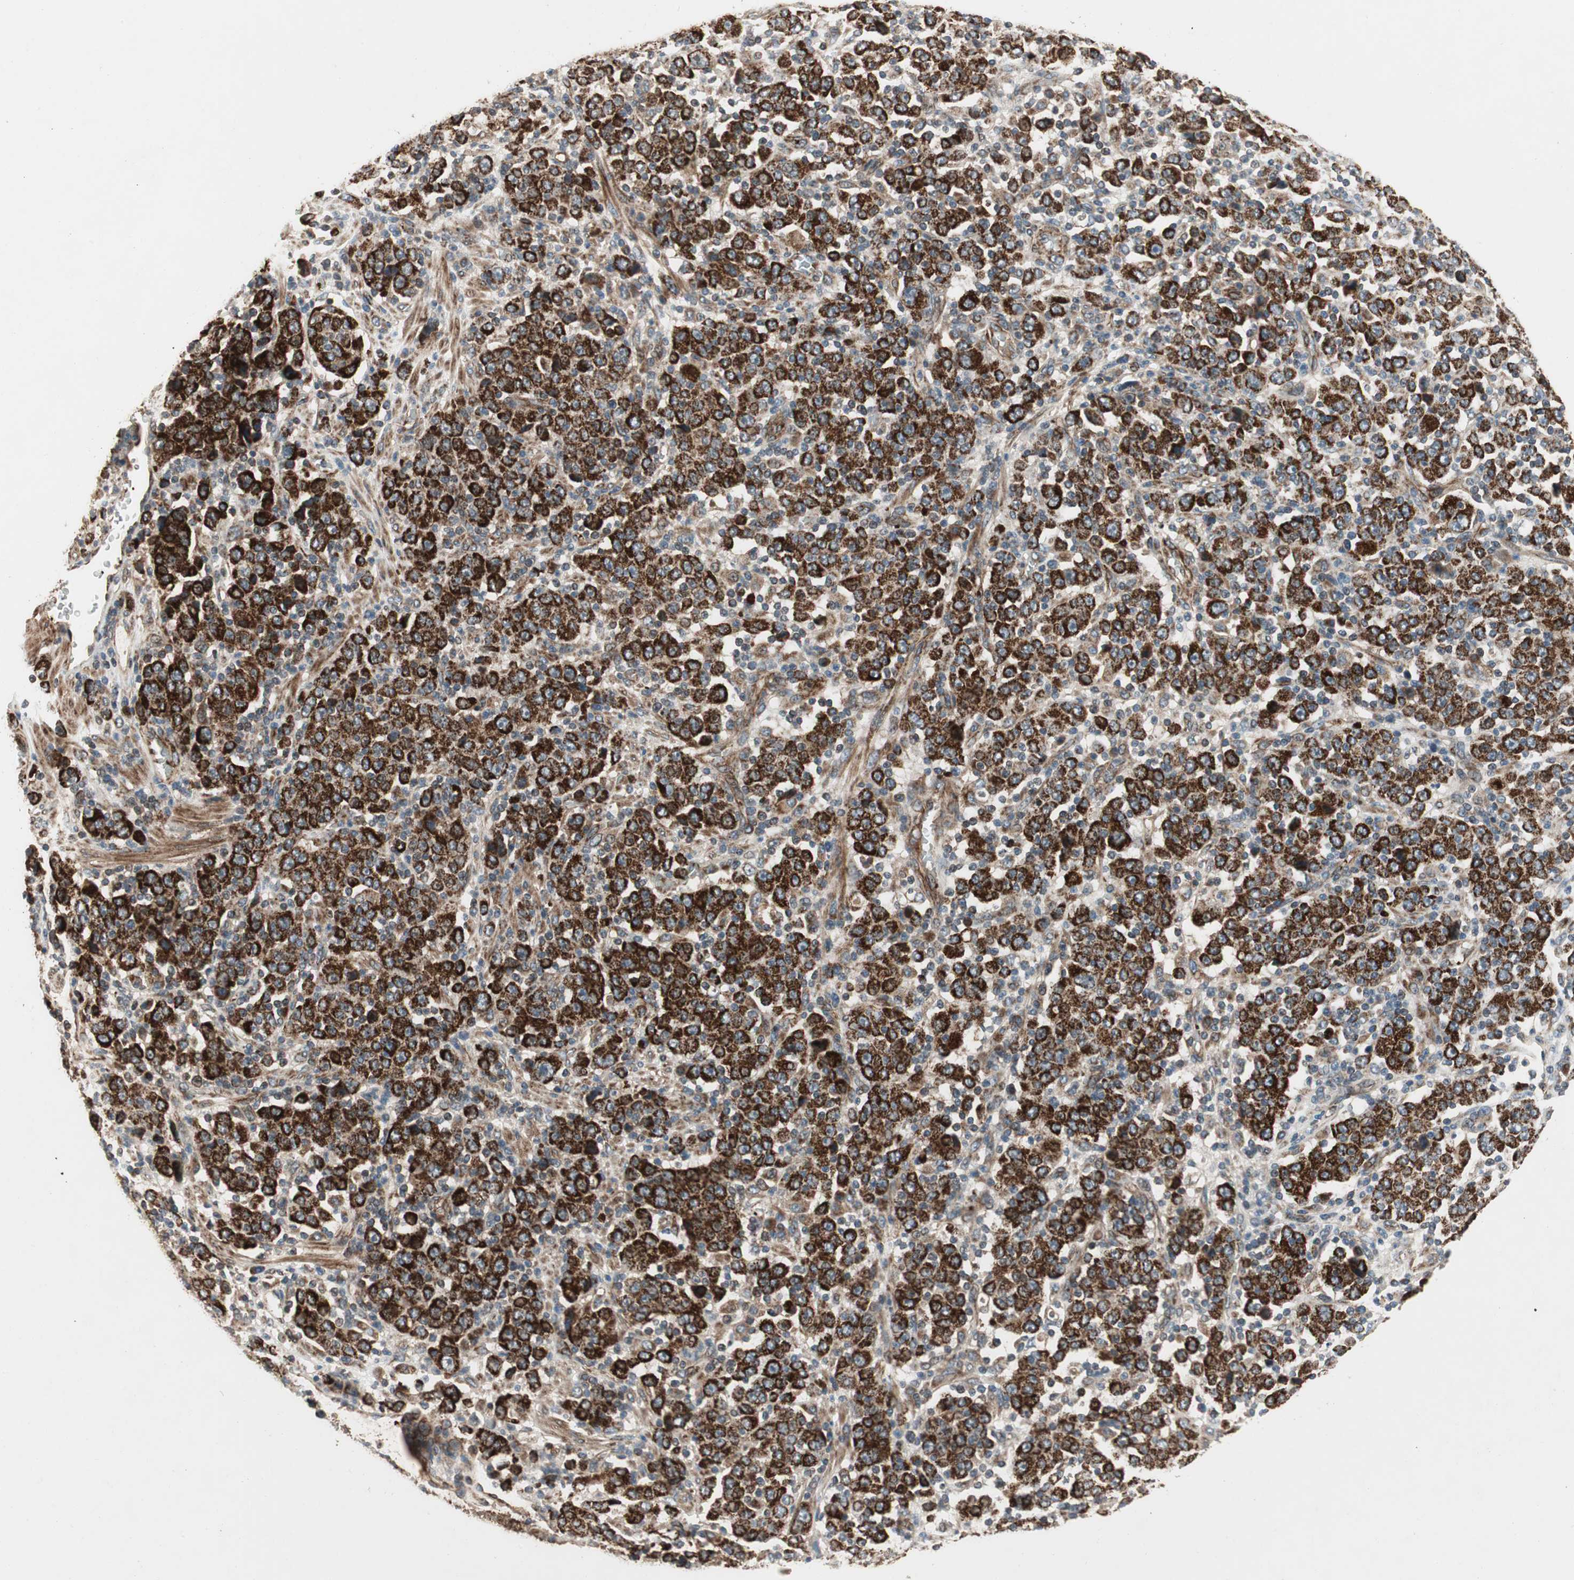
{"staining": {"intensity": "strong", "quantity": ">75%", "location": "cytoplasmic/membranous"}, "tissue": "stomach cancer", "cell_type": "Tumor cells", "image_type": "cancer", "snomed": [{"axis": "morphology", "description": "Normal tissue, NOS"}, {"axis": "morphology", "description": "Adenocarcinoma, NOS"}, {"axis": "topography", "description": "Stomach, upper"}, {"axis": "topography", "description": "Stomach"}], "caption": "Immunohistochemistry micrograph of neoplastic tissue: stomach adenocarcinoma stained using IHC shows high levels of strong protein expression localized specifically in the cytoplasmic/membranous of tumor cells, appearing as a cytoplasmic/membranous brown color.", "gene": "AKAP1", "patient": {"sex": "male", "age": 59}}